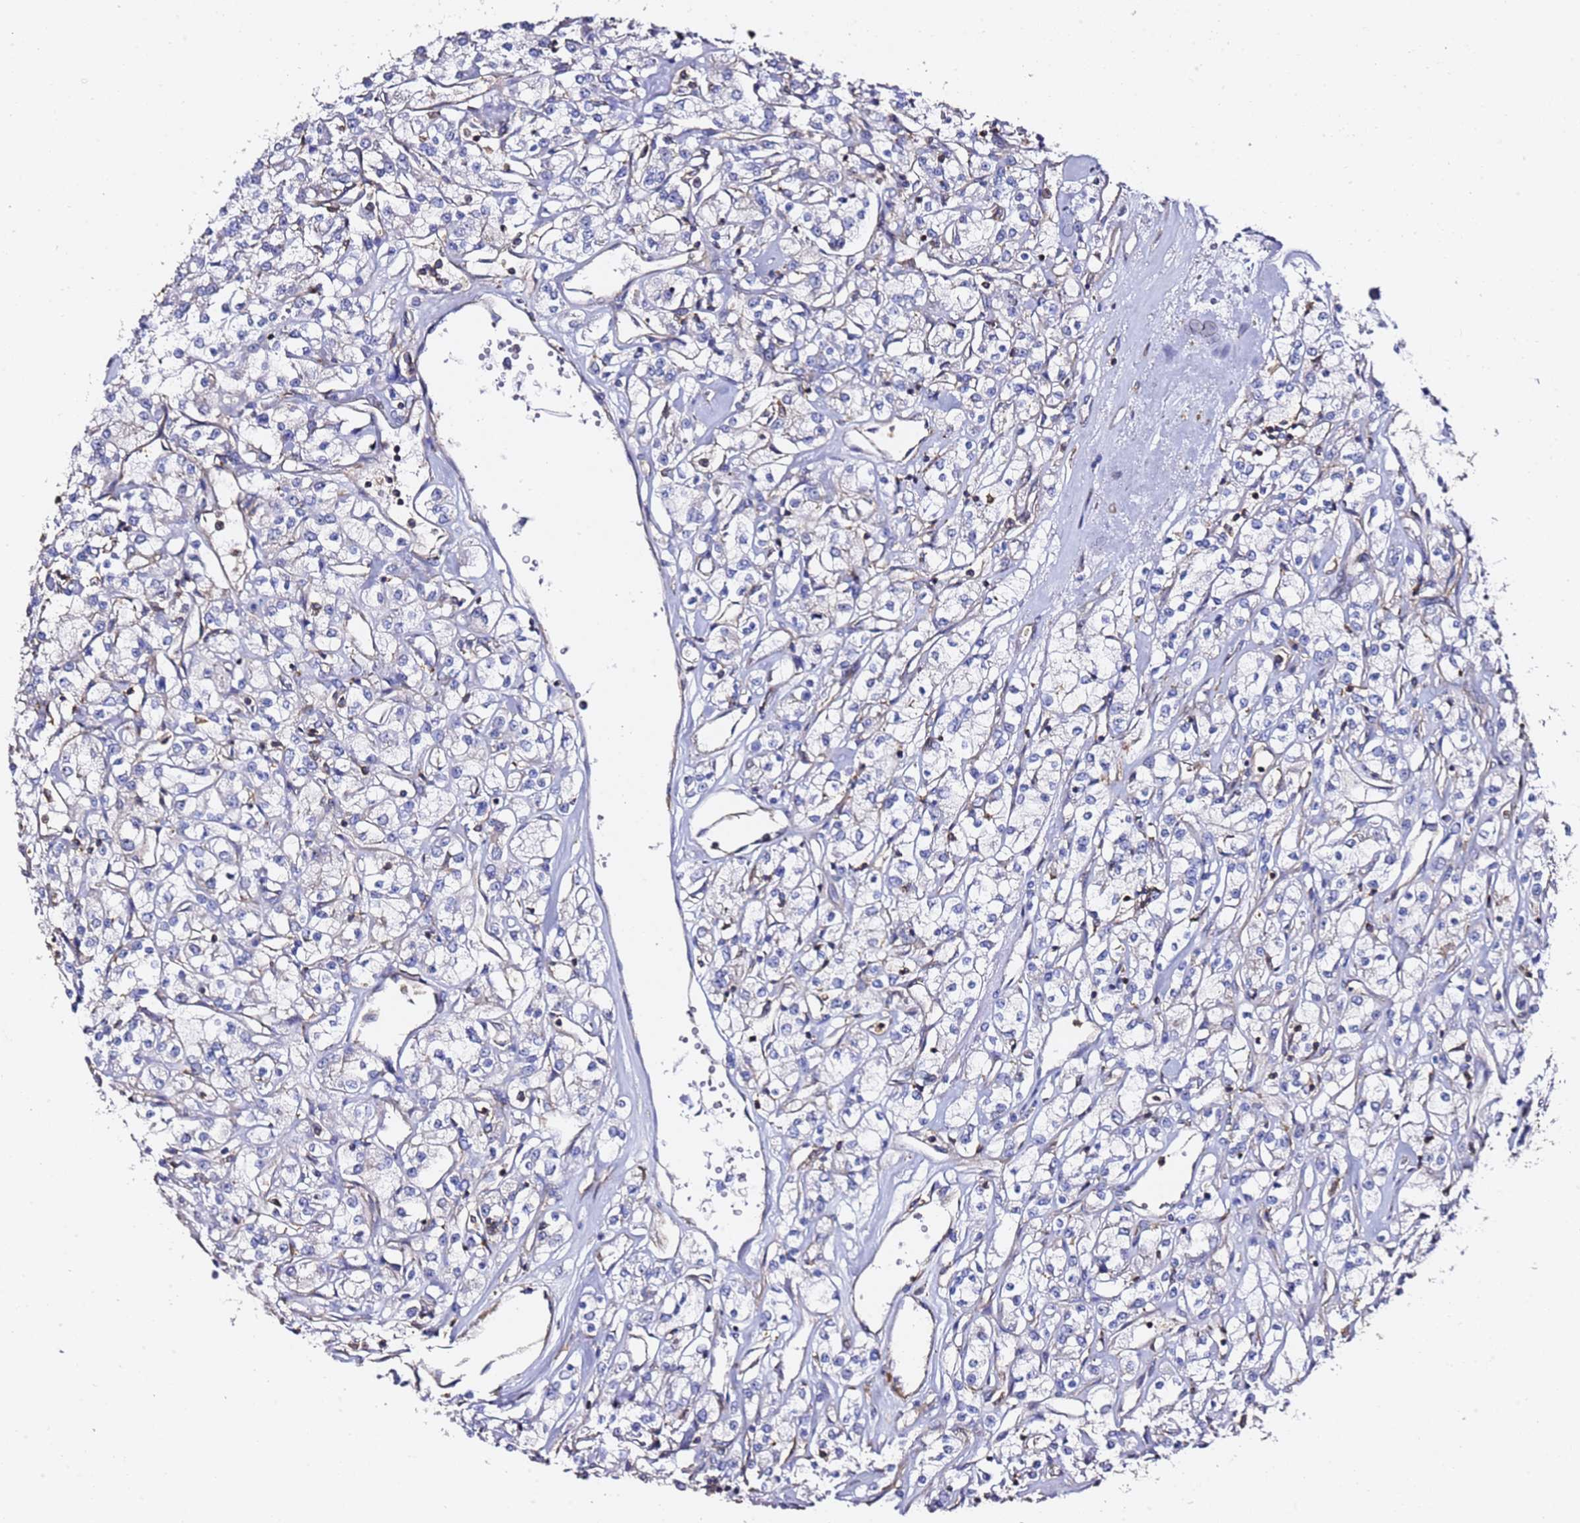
{"staining": {"intensity": "negative", "quantity": "none", "location": "none"}, "tissue": "renal cancer", "cell_type": "Tumor cells", "image_type": "cancer", "snomed": [{"axis": "morphology", "description": "Adenocarcinoma, NOS"}, {"axis": "topography", "description": "Kidney"}], "caption": "Immunohistochemistry micrograph of adenocarcinoma (renal) stained for a protein (brown), which reveals no staining in tumor cells.", "gene": "ZFP36L2", "patient": {"sex": "female", "age": 59}}